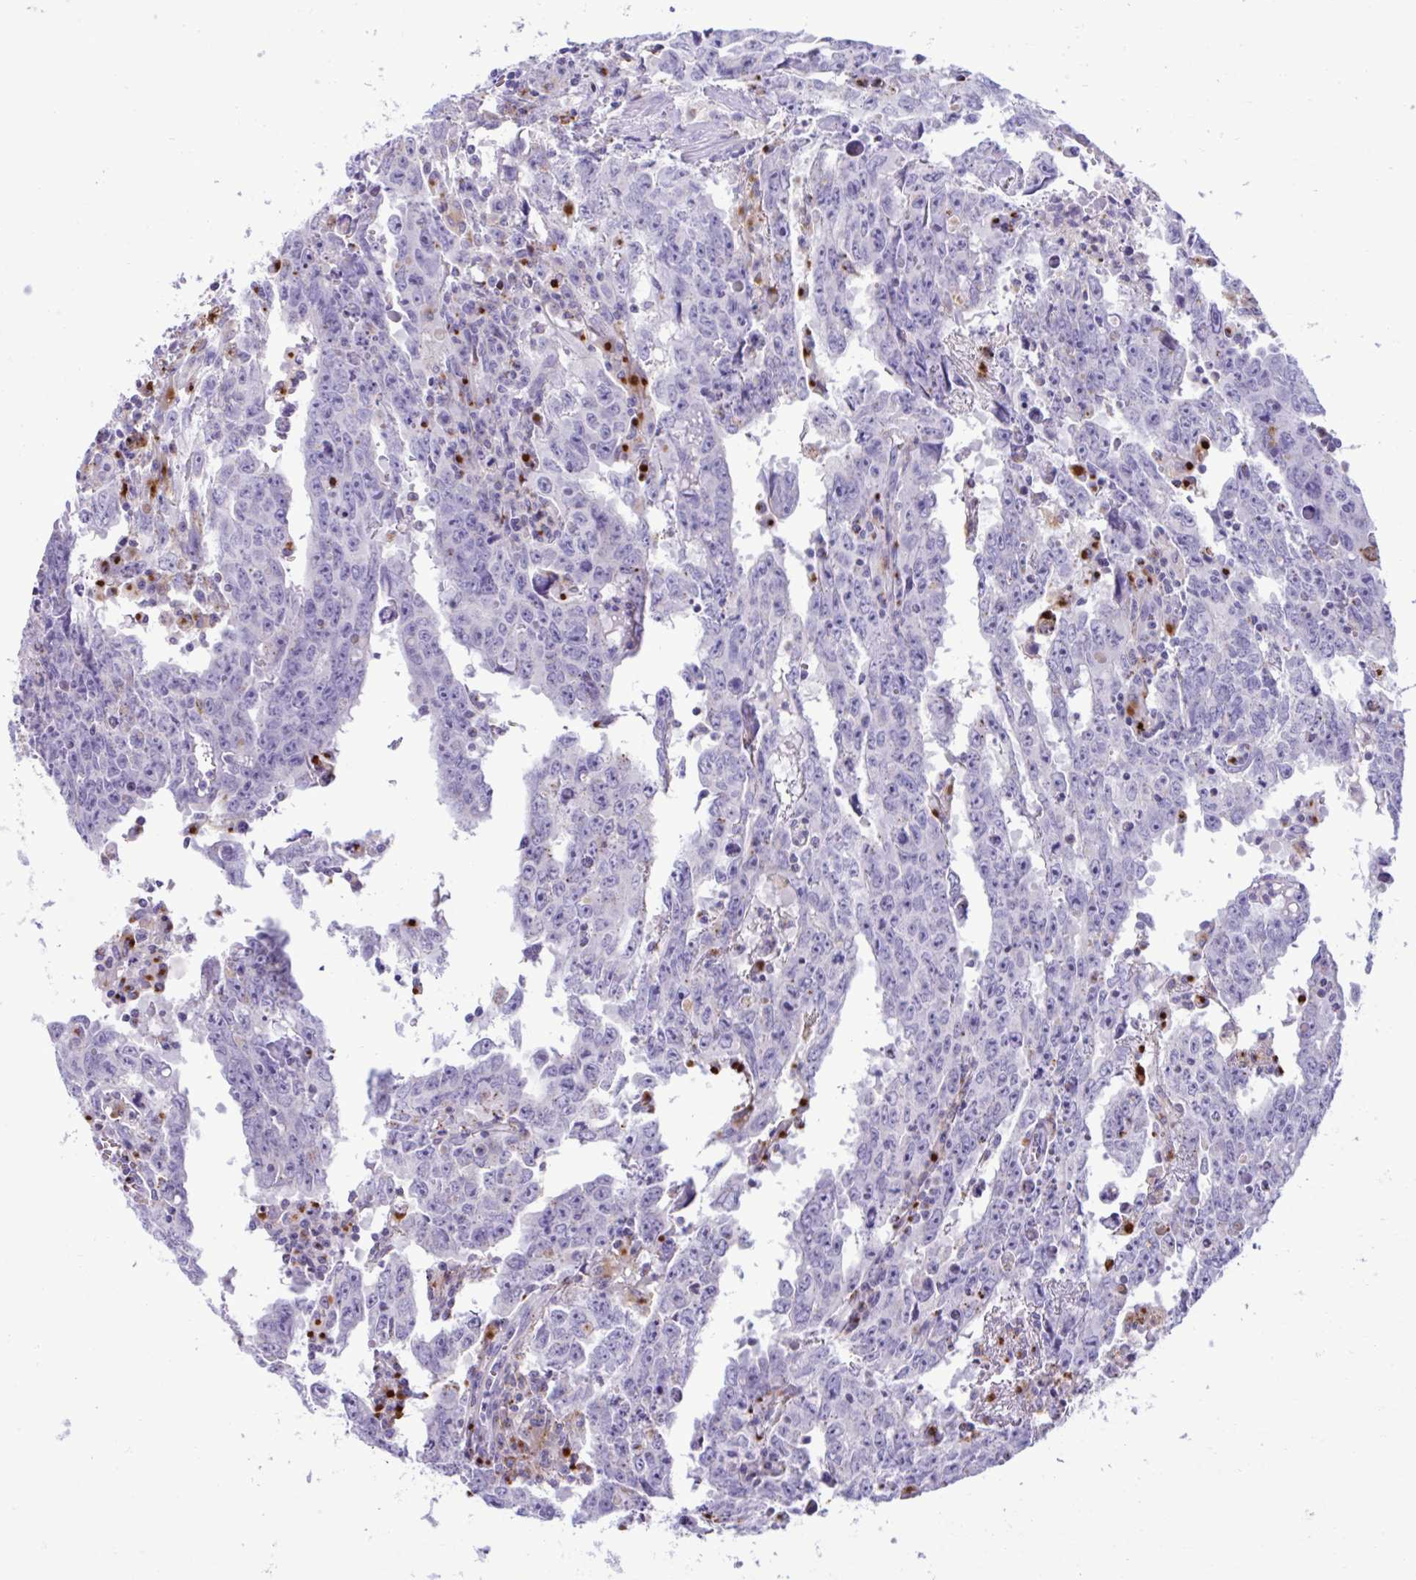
{"staining": {"intensity": "negative", "quantity": "none", "location": "none"}, "tissue": "testis cancer", "cell_type": "Tumor cells", "image_type": "cancer", "snomed": [{"axis": "morphology", "description": "Carcinoma, Embryonal, NOS"}, {"axis": "topography", "description": "Testis"}], "caption": "This histopathology image is of testis cancer stained with immunohistochemistry (IHC) to label a protein in brown with the nuclei are counter-stained blue. There is no staining in tumor cells.", "gene": "XCL1", "patient": {"sex": "male", "age": 22}}